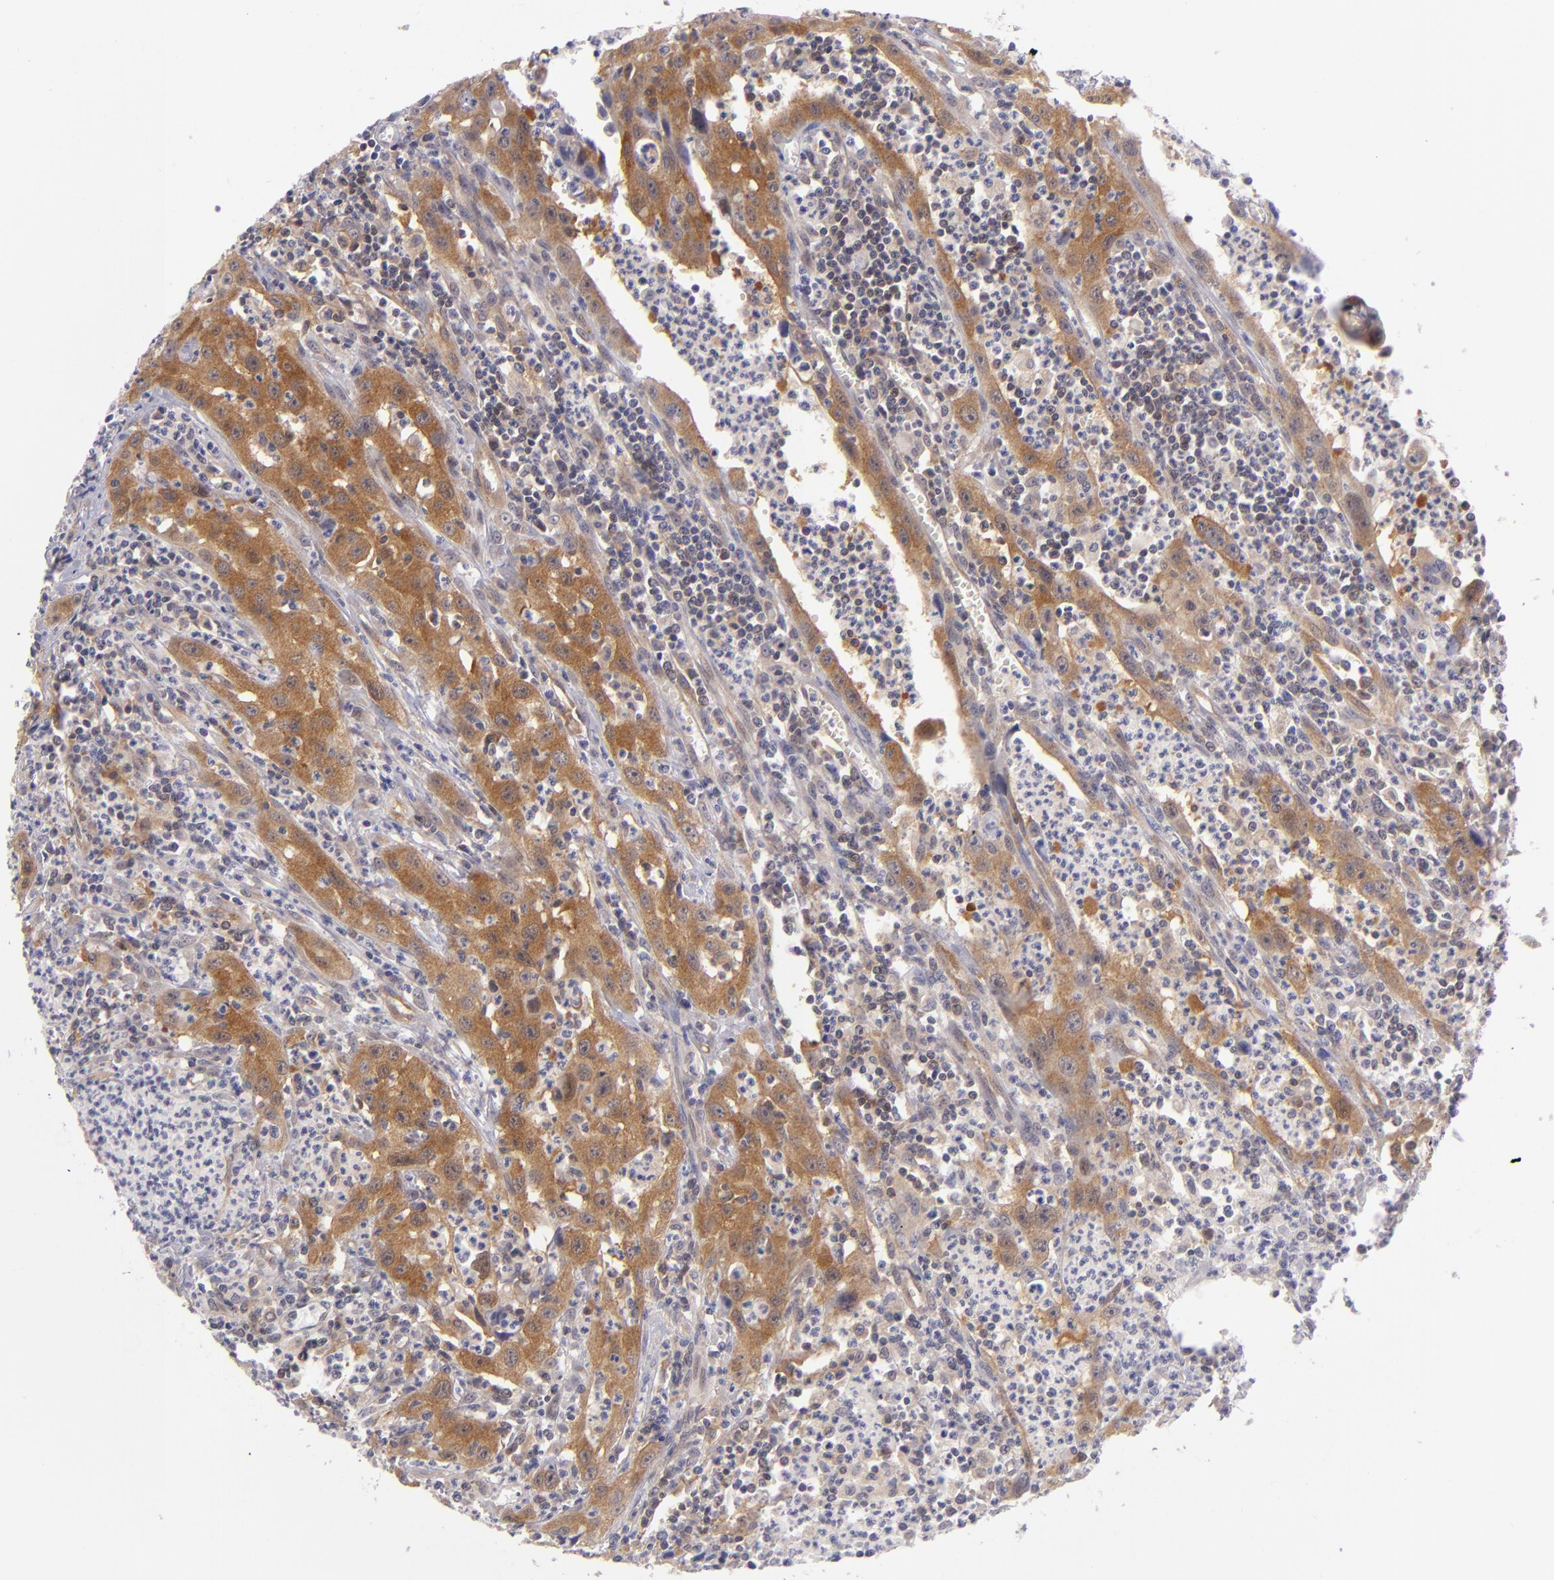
{"staining": {"intensity": "strong", "quantity": ">75%", "location": "cytoplasmic/membranous"}, "tissue": "urothelial cancer", "cell_type": "Tumor cells", "image_type": "cancer", "snomed": [{"axis": "morphology", "description": "Urothelial carcinoma, High grade"}, {"axis": "topography", "description": "Urinary bladder"}], "caption": "IHC (DAB) staining of human urothelial cancer shows strong cytoplasmic/membranous protein staining in about >75% of tumor cells. The staining is performed using DAB brown chromogen to label protein expression. The nuclei are counter-stained blue using hematoxylin.", "gene": "PTPN13", "patient": {"sex": "male", "age": 66}}